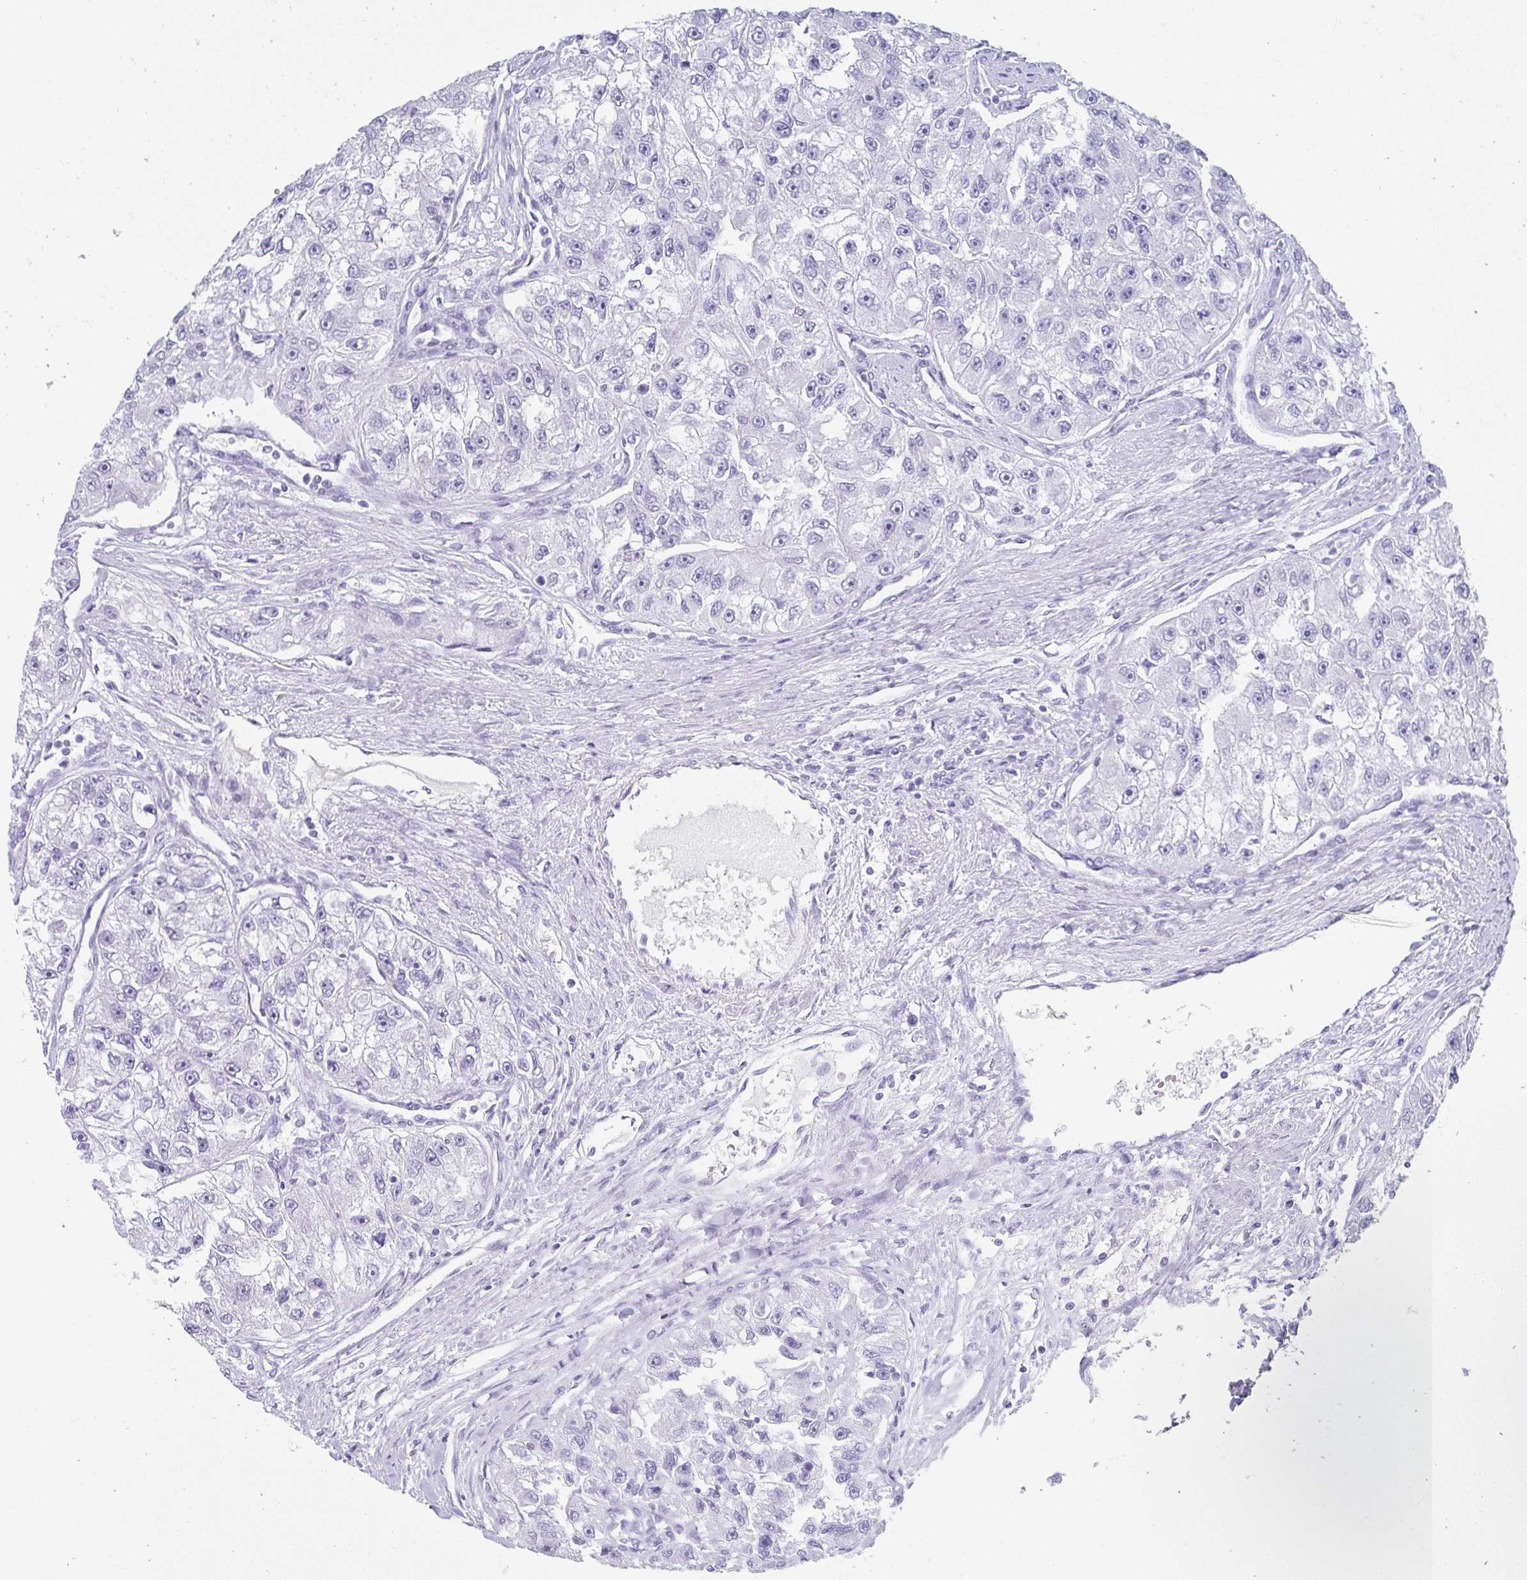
{"staining": {"intensity": "negative", "quantity": "none", "location": "none"}, "tissue": "renal cancer", "cell_type": "Tumor cells", "image_type": "cancer", "snomed": [{"axis": "morphology", "description": "Adenocarcinoma, NOS"}, {"axis": "topography", "description": "Kidney"}], "caption": "The photomicrograph reveals no significant expression in tumor cells of renal adenocarcinoma.", "gene": "RLF", "patient": {"sex": "male", "age": 63}}